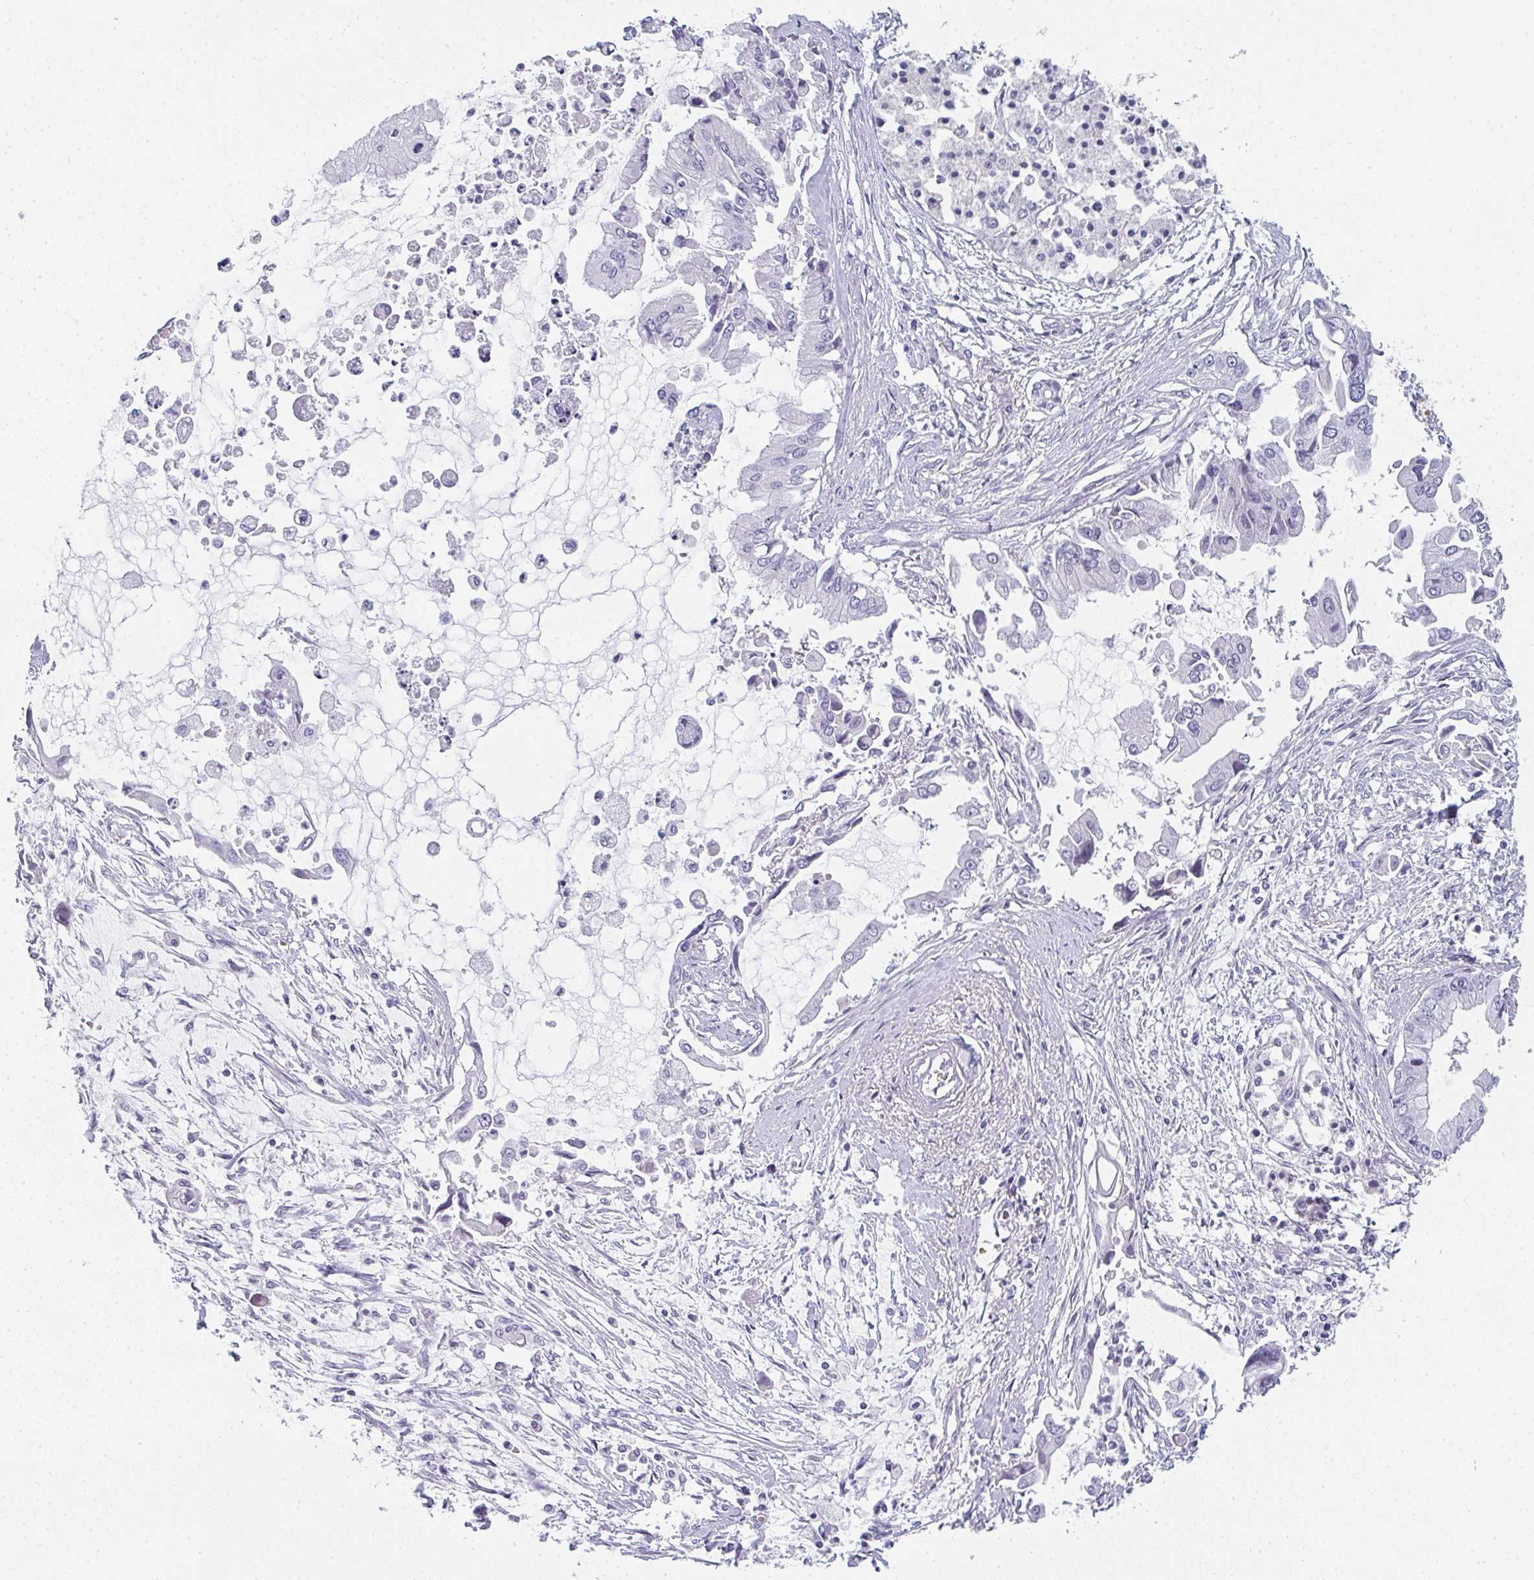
{"staining": {"intensity": "negative", "quantity": "none", "location": "none"}, "tissue": "pancreatic cancer", "cell_type": "Tumor cells", "image_type": "cancer", "snomed": [{"axis": "morphology", "description": "Adenocarcinoma, NOS"}, {"axis": "topography", "description": "Pancreas"}], "caption": "Immunohistochemistry (IHC) histopathology image of neoplastic tissue: pancreatic adenocarcinoma stained with DAB demonstrates no significant protein expression in tumor cells.", "gene": "NEU2", "patient": {"sex": "male", "age": 84}}